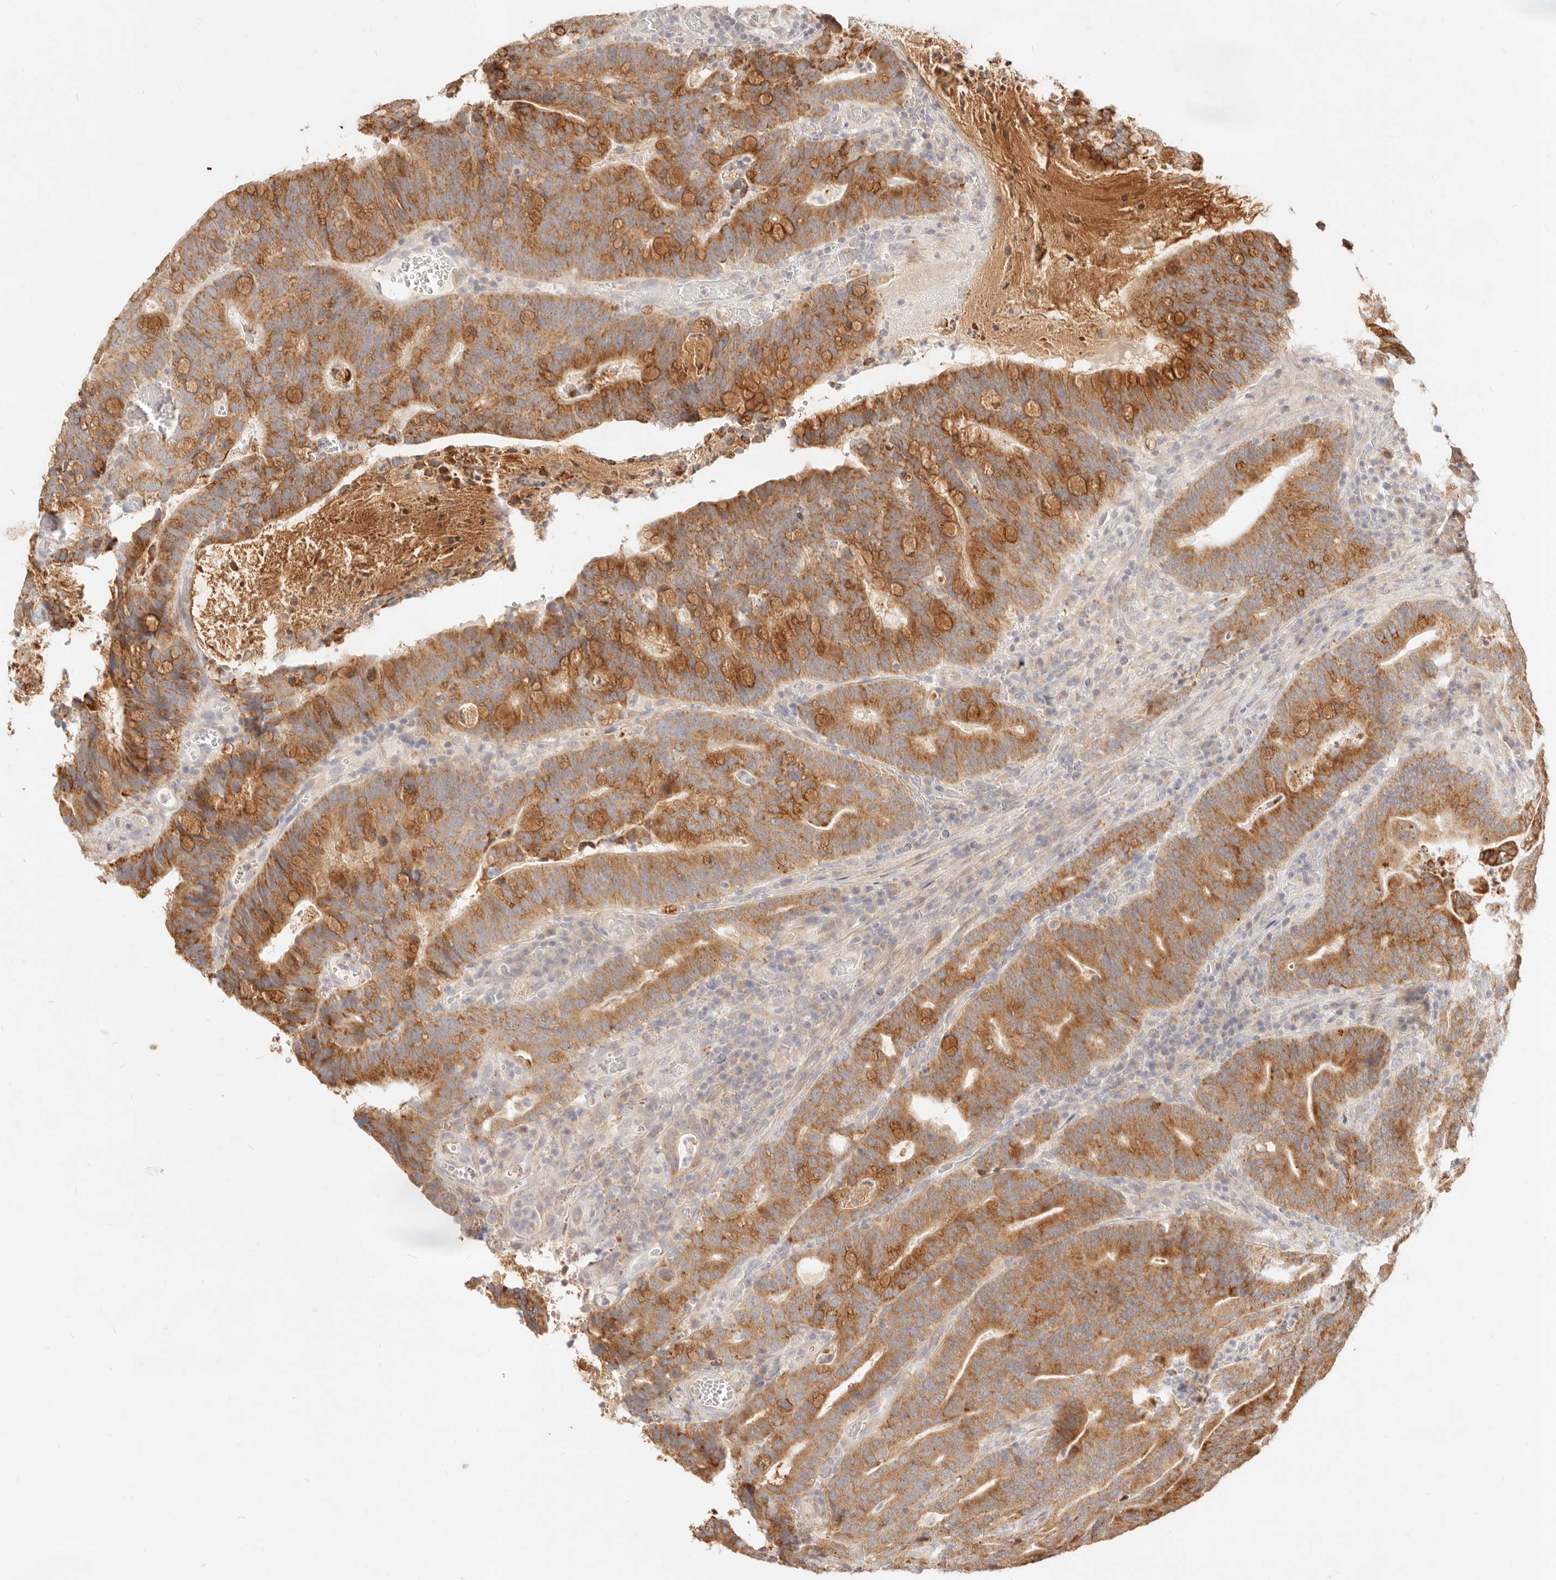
{"staining": {"intensity": "moderate", "quantity": ">75%", "location": "cytoplasmic/membranous"}, "tissue": "colorectal cancer", "cell_type": "Tumor cells", "image_type": "cancer", "snomed": [{"axis": "morphology", "description": "Adenocarcinoma, NOS"}, {"axis": "topography", "description": "Colon"}], "caption": "Moderate cytoplasmic/membranous protein expression is present in about >75% of tumor cells in adenocarcinoma (colorectal).", "gene": "RUBCNL", "patient": {"sex": "female", "age": 66}}